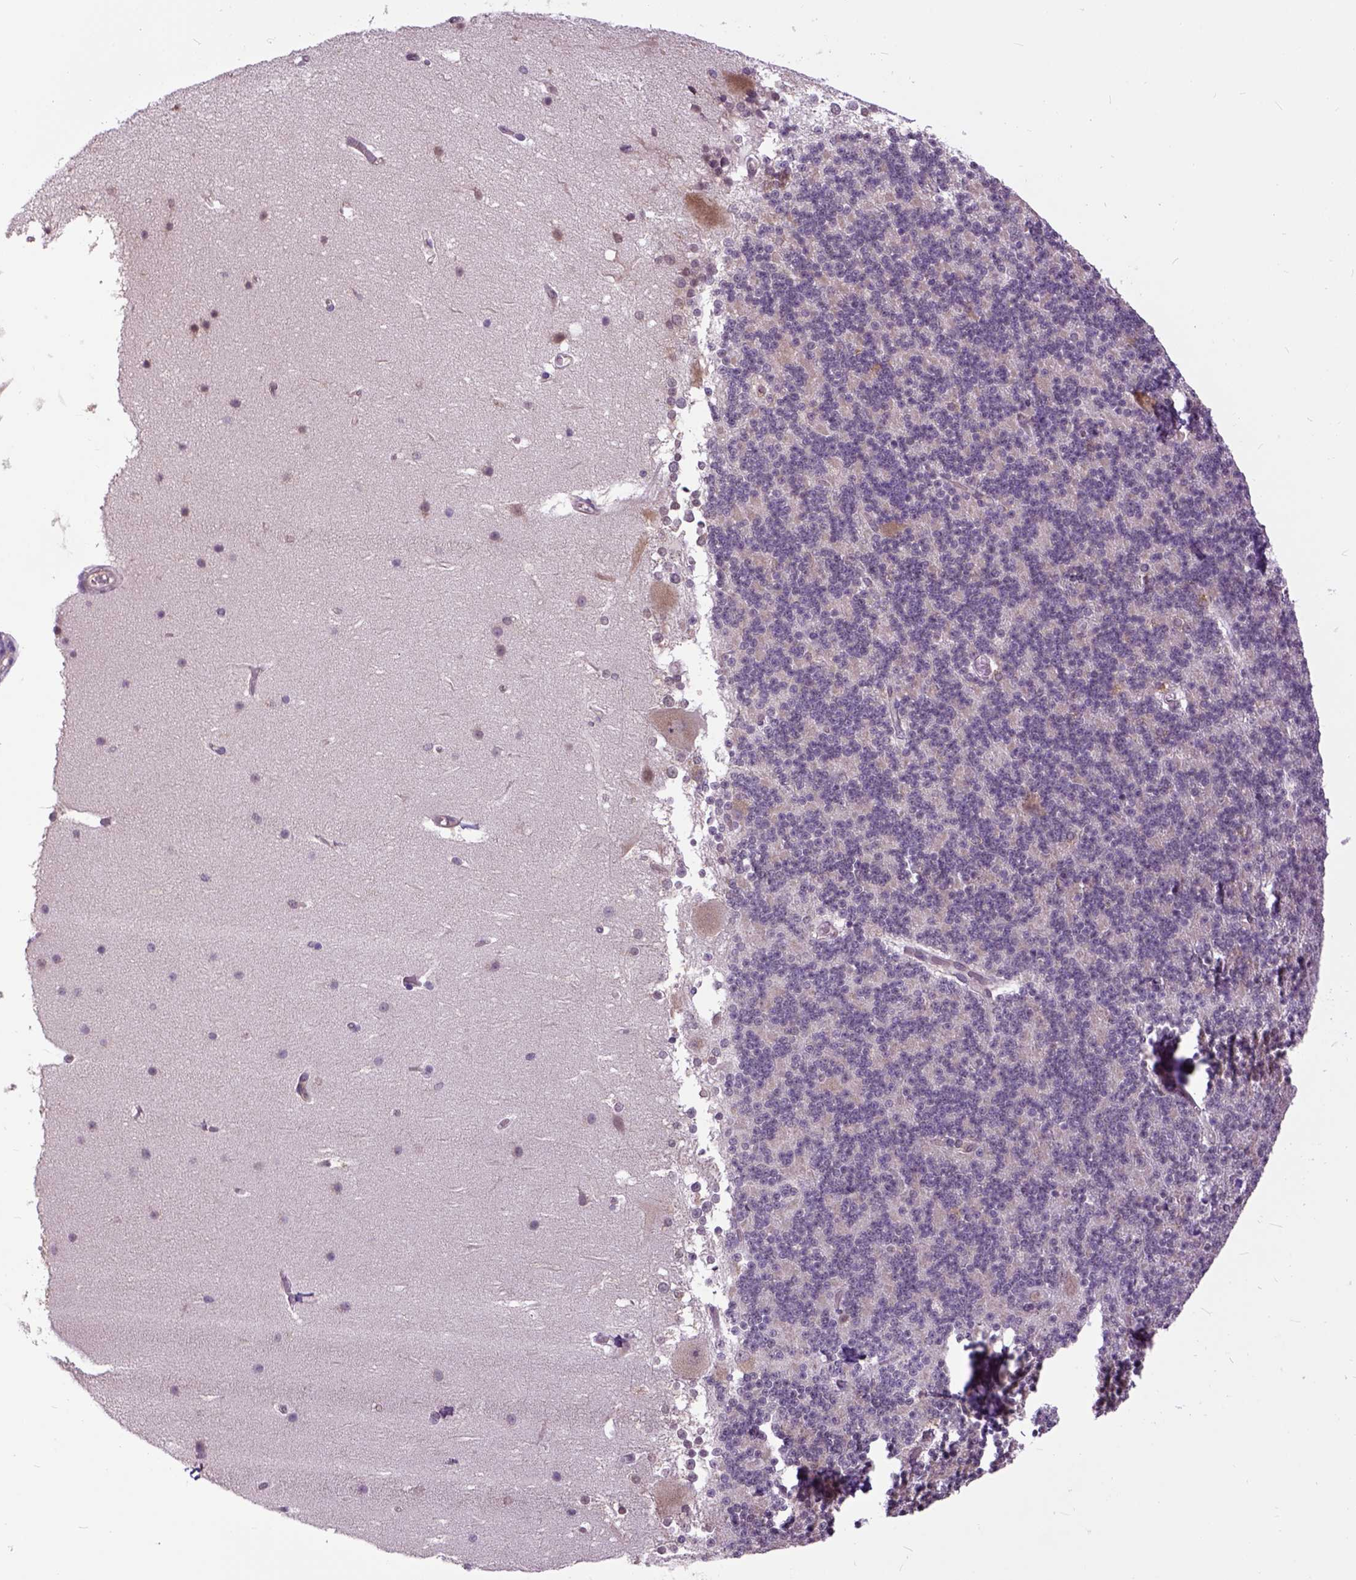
{"staining": {"intensity": "negative", "quantity": "none", "location": "none"}, "tissue": "cerebellum", "cell_type": "Cells in granular layer", "image_type": "normal", "snomed": [{"axis": "morphology", "description": "Normal tissue, NOS"}, {"axis": "topography", "description": "Cerebellum"}], "caption": "This is an immunohistochemistry (IHC) histopathology image of normal cerebellum. There is no expression in cells in granular layer.", "gene": "ARL1", "patient": {"sex": "female", "age": 19}}